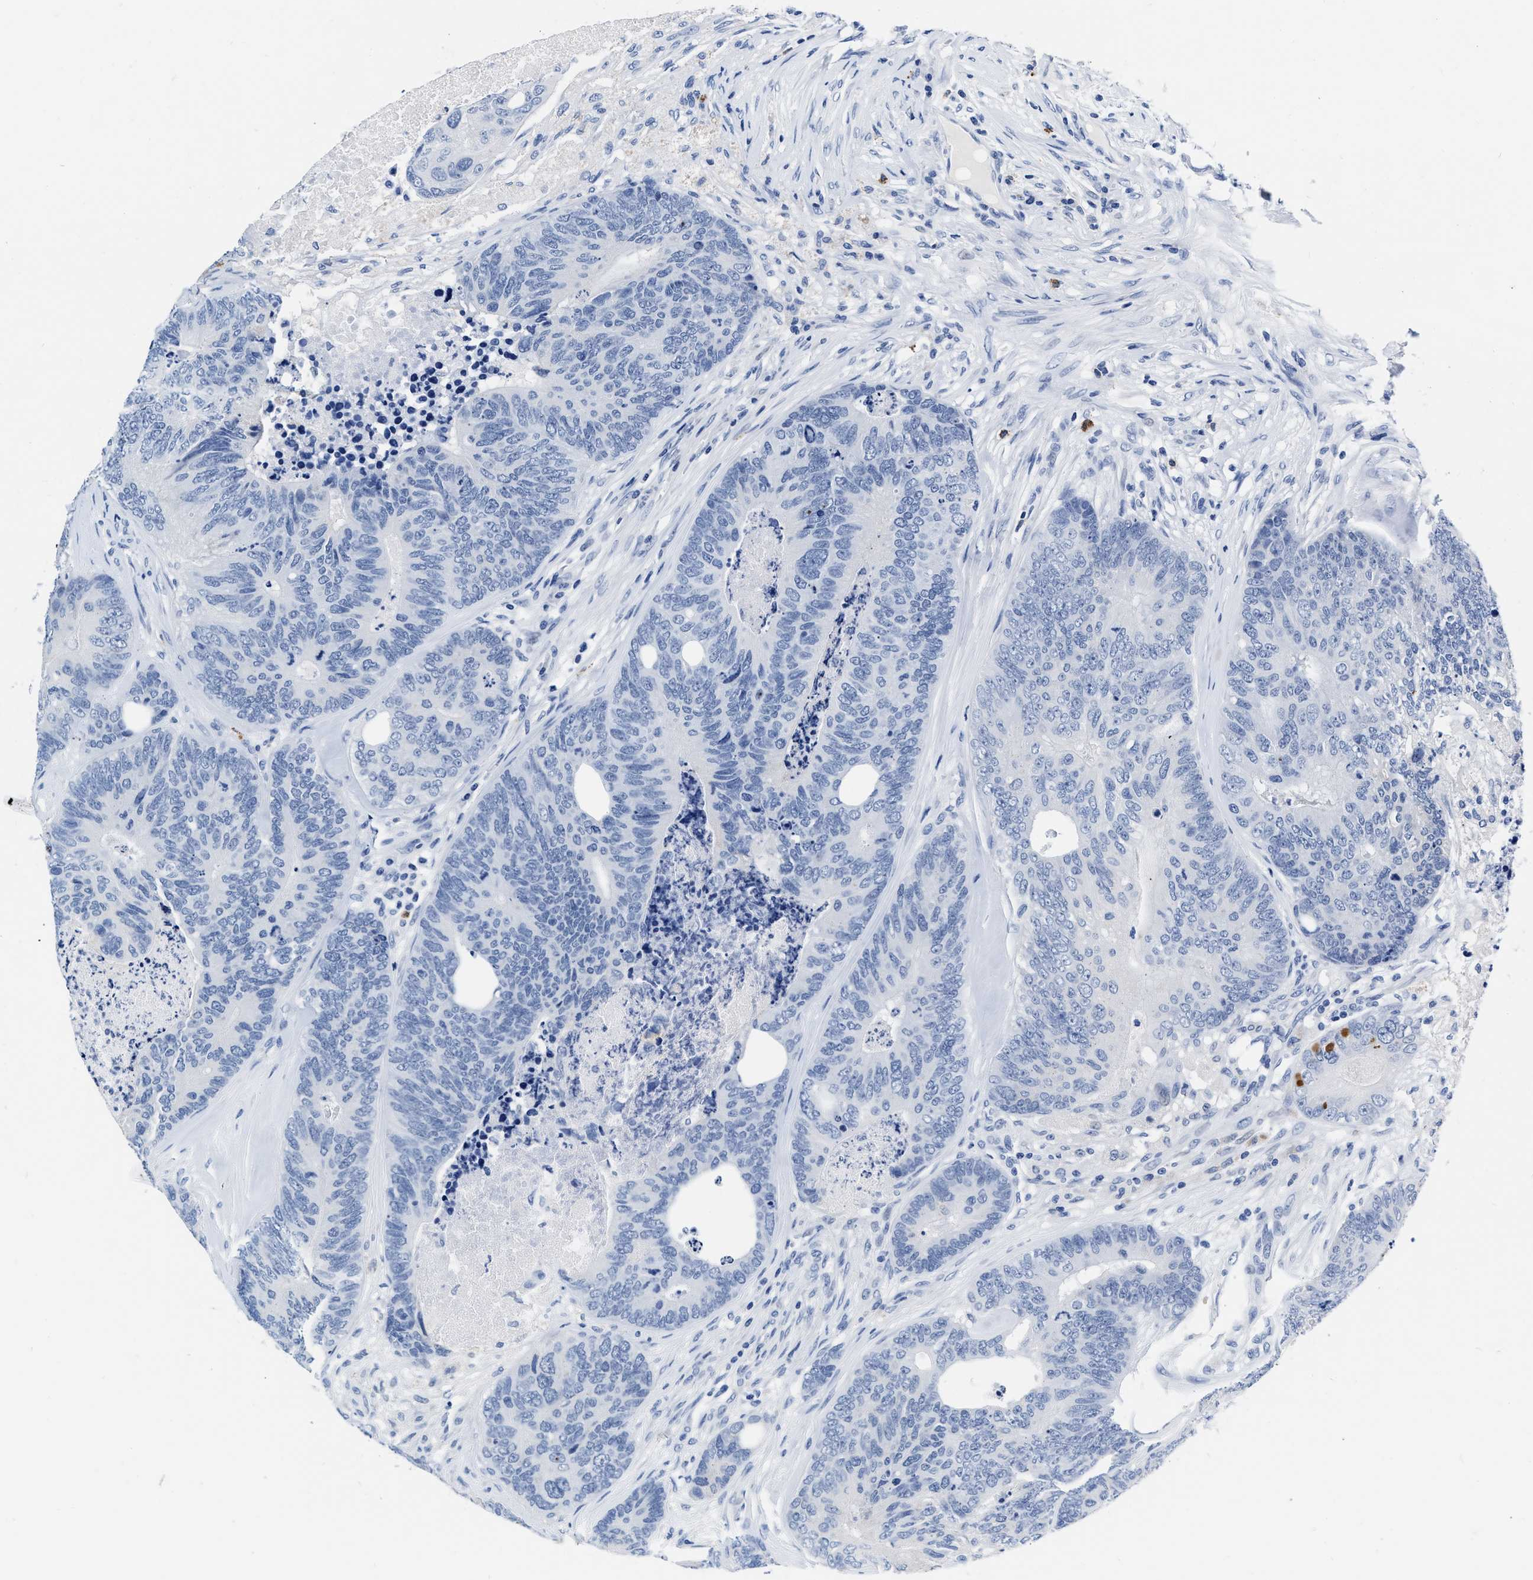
{"staining": {"intensity": "negative", "quantity": "none", "location": "none"}, "tissue": "colorectal cancer", "cell_type": "Tumor cells", "image_type": "cancer", "snomed": [{"axis": "morphology", "description": "Adenocarcinoma, NOS"}, {"axis": "topography", "description": "Colon"}], "caption": "IHC histopathology image of human adenocarcinoma (colorectal) stained for a protein (brown), which exhibits no expression in tumor cells. (Stains: DAB (3,3'-diaminobenzidine) immunohistochemistry with hematoxylin counter stain, Microscopy: brightfield microscopy at high magnification).", "gene": "CER1", "patient": {"sex": "female", "age": 67}}